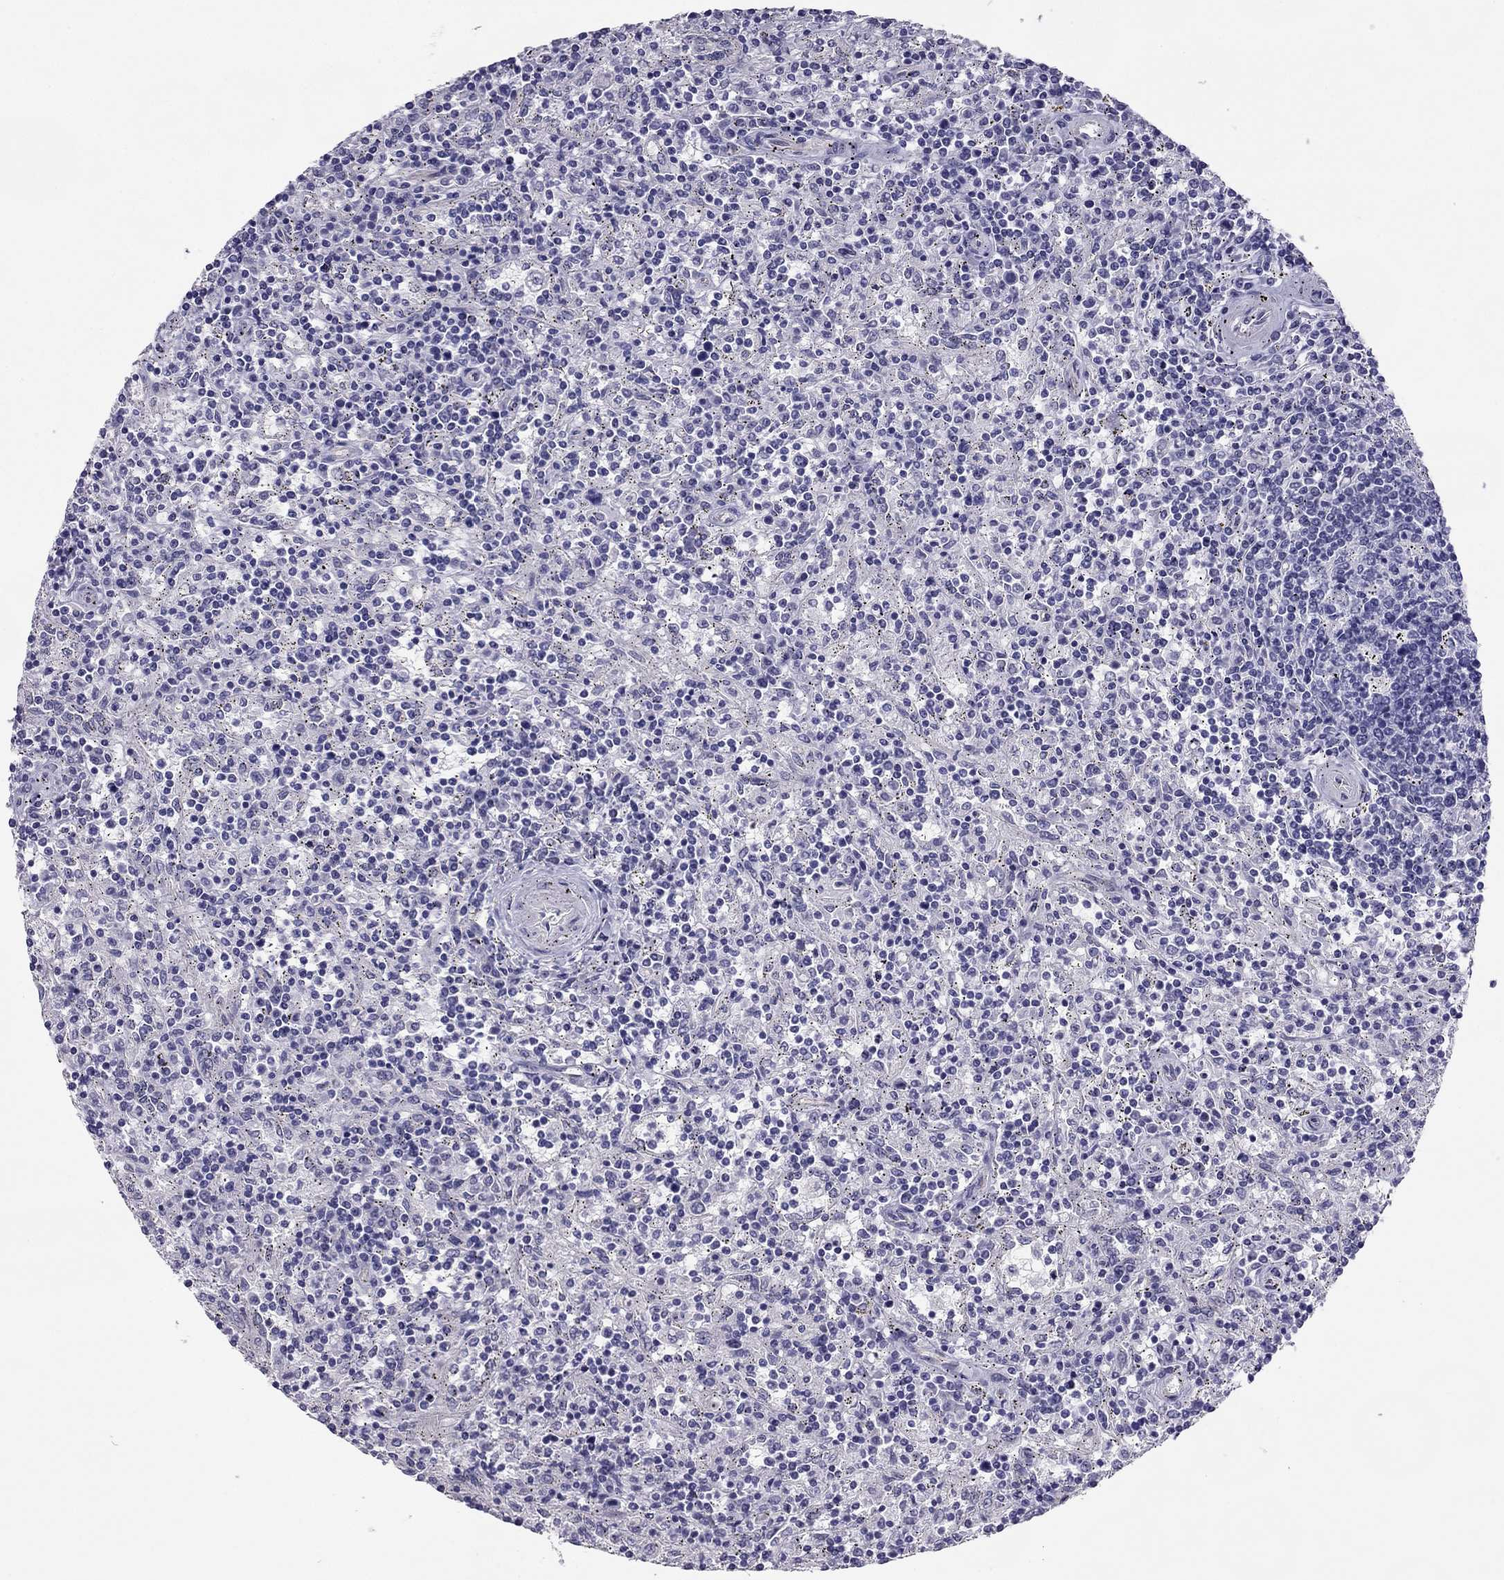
{"staining": {"intensity": "negative", "quantity": "none", "location": "none"}, "tissue": "lymphoma", "cell_type": "Tumor cells", "image_type": "cancer", "snomed": [{"axis": "morphology", "description": "Malignant lymphoma, non-Hodgkin's type, Low grade"}, {"axis": "topography", "description": "Spleen"}], "caption": "Low-grade malignant lymphoma, non-Hodgkin's type was stained to show a protein in brown. There is no significant positivity in tumor cells.", "gene": "PDE6A", "patient": {"sex": "male", "age": 62}}